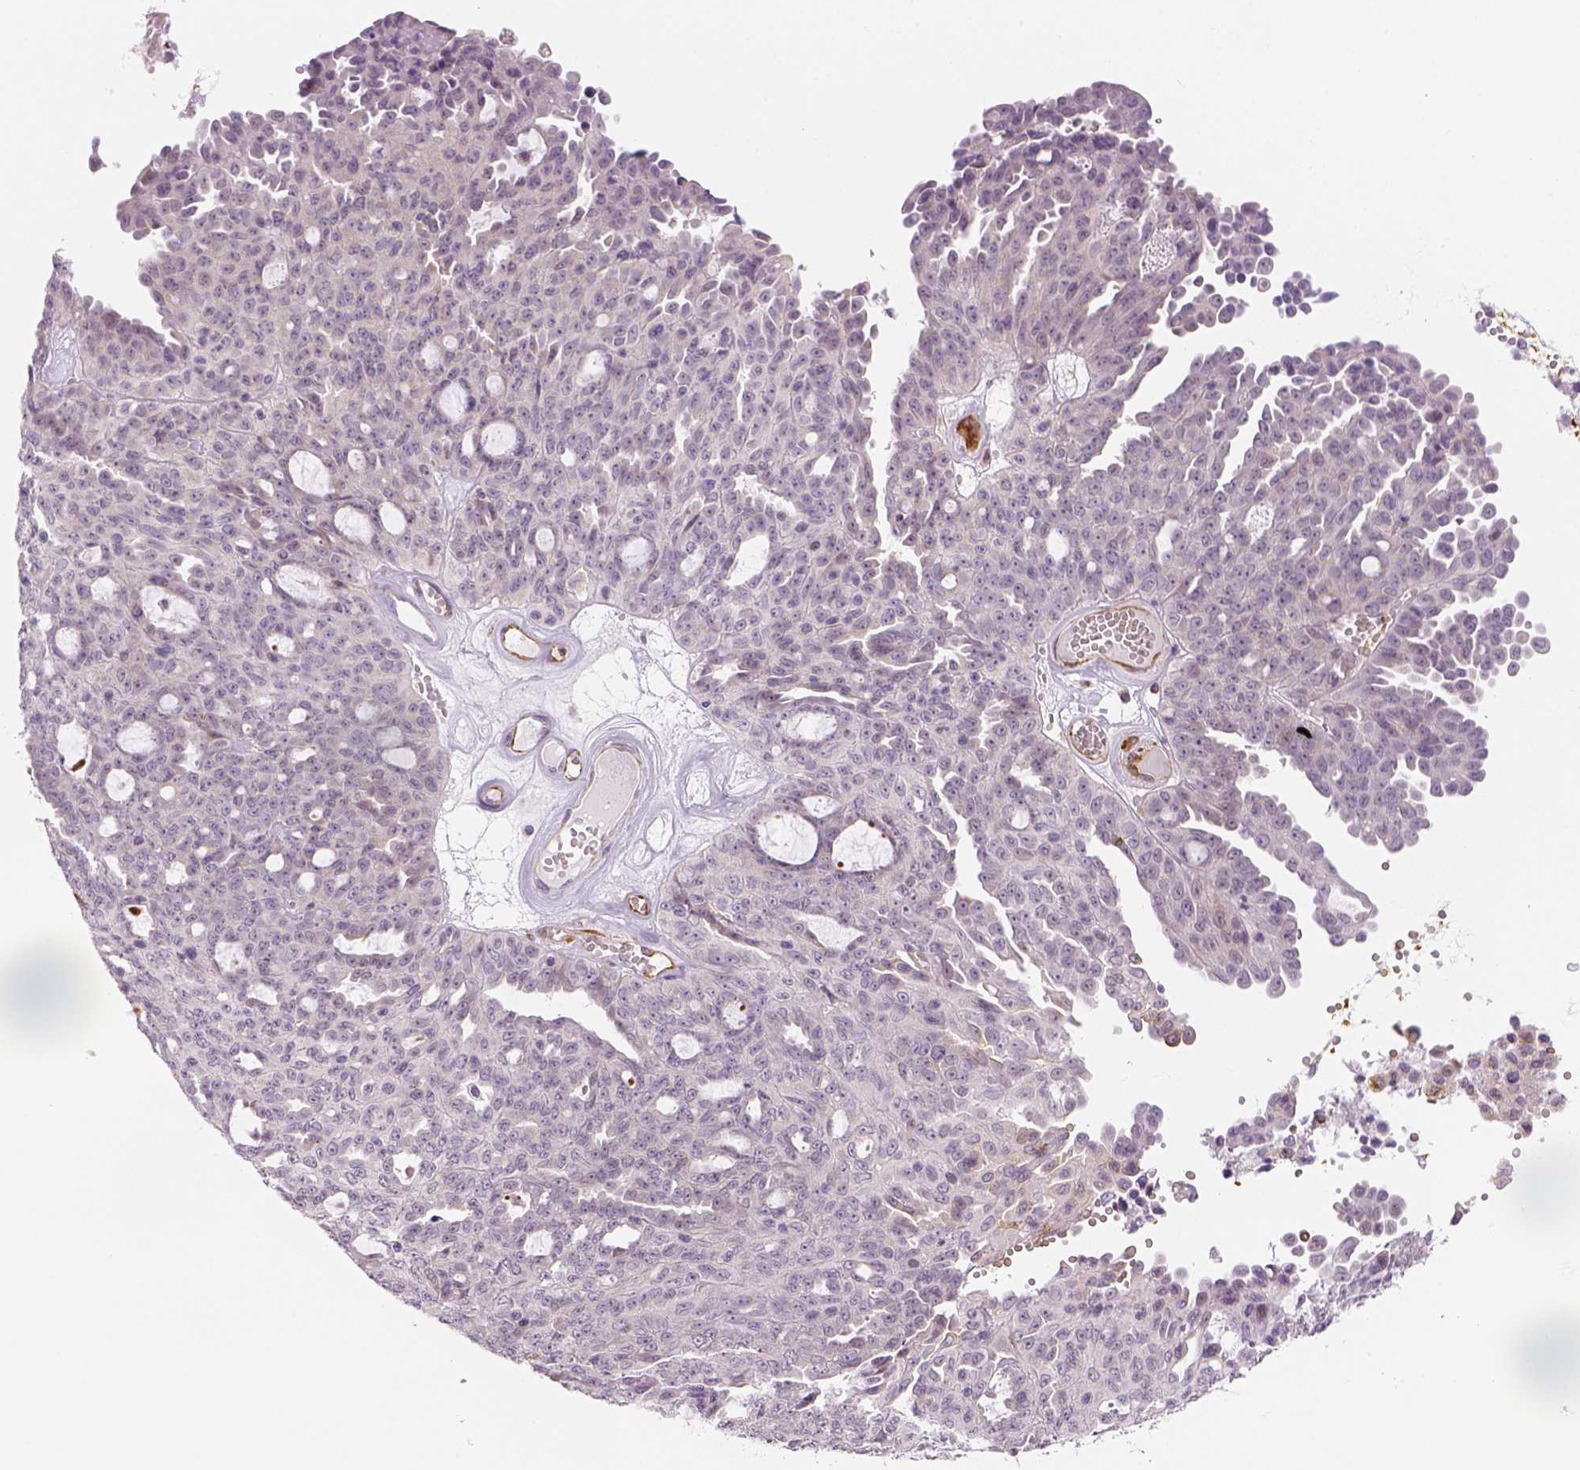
{"staining": {"intensity": "negative", "quantity": "none", "location": "none"}, "tissue": "ovarian cancer", "cell_type": "Tumor cells", "image_type": "cancer", "snomed": [{"axis": "morphology", "description": "Cystadenocarcinoma, serous, NOS"}, {"axis": "topography", "description": "Ovary"}], "caption": "Immunohistochemical staining of serous cystadenocarcinoma (ovarian) exhibits no significant expression in tumor cells. The staining is performed using DAB brown chromogen with nuclei counter-stained in using hematoxylin.", "gene": "CACNB1", "patient": {"sex": "female", "age": 71}}